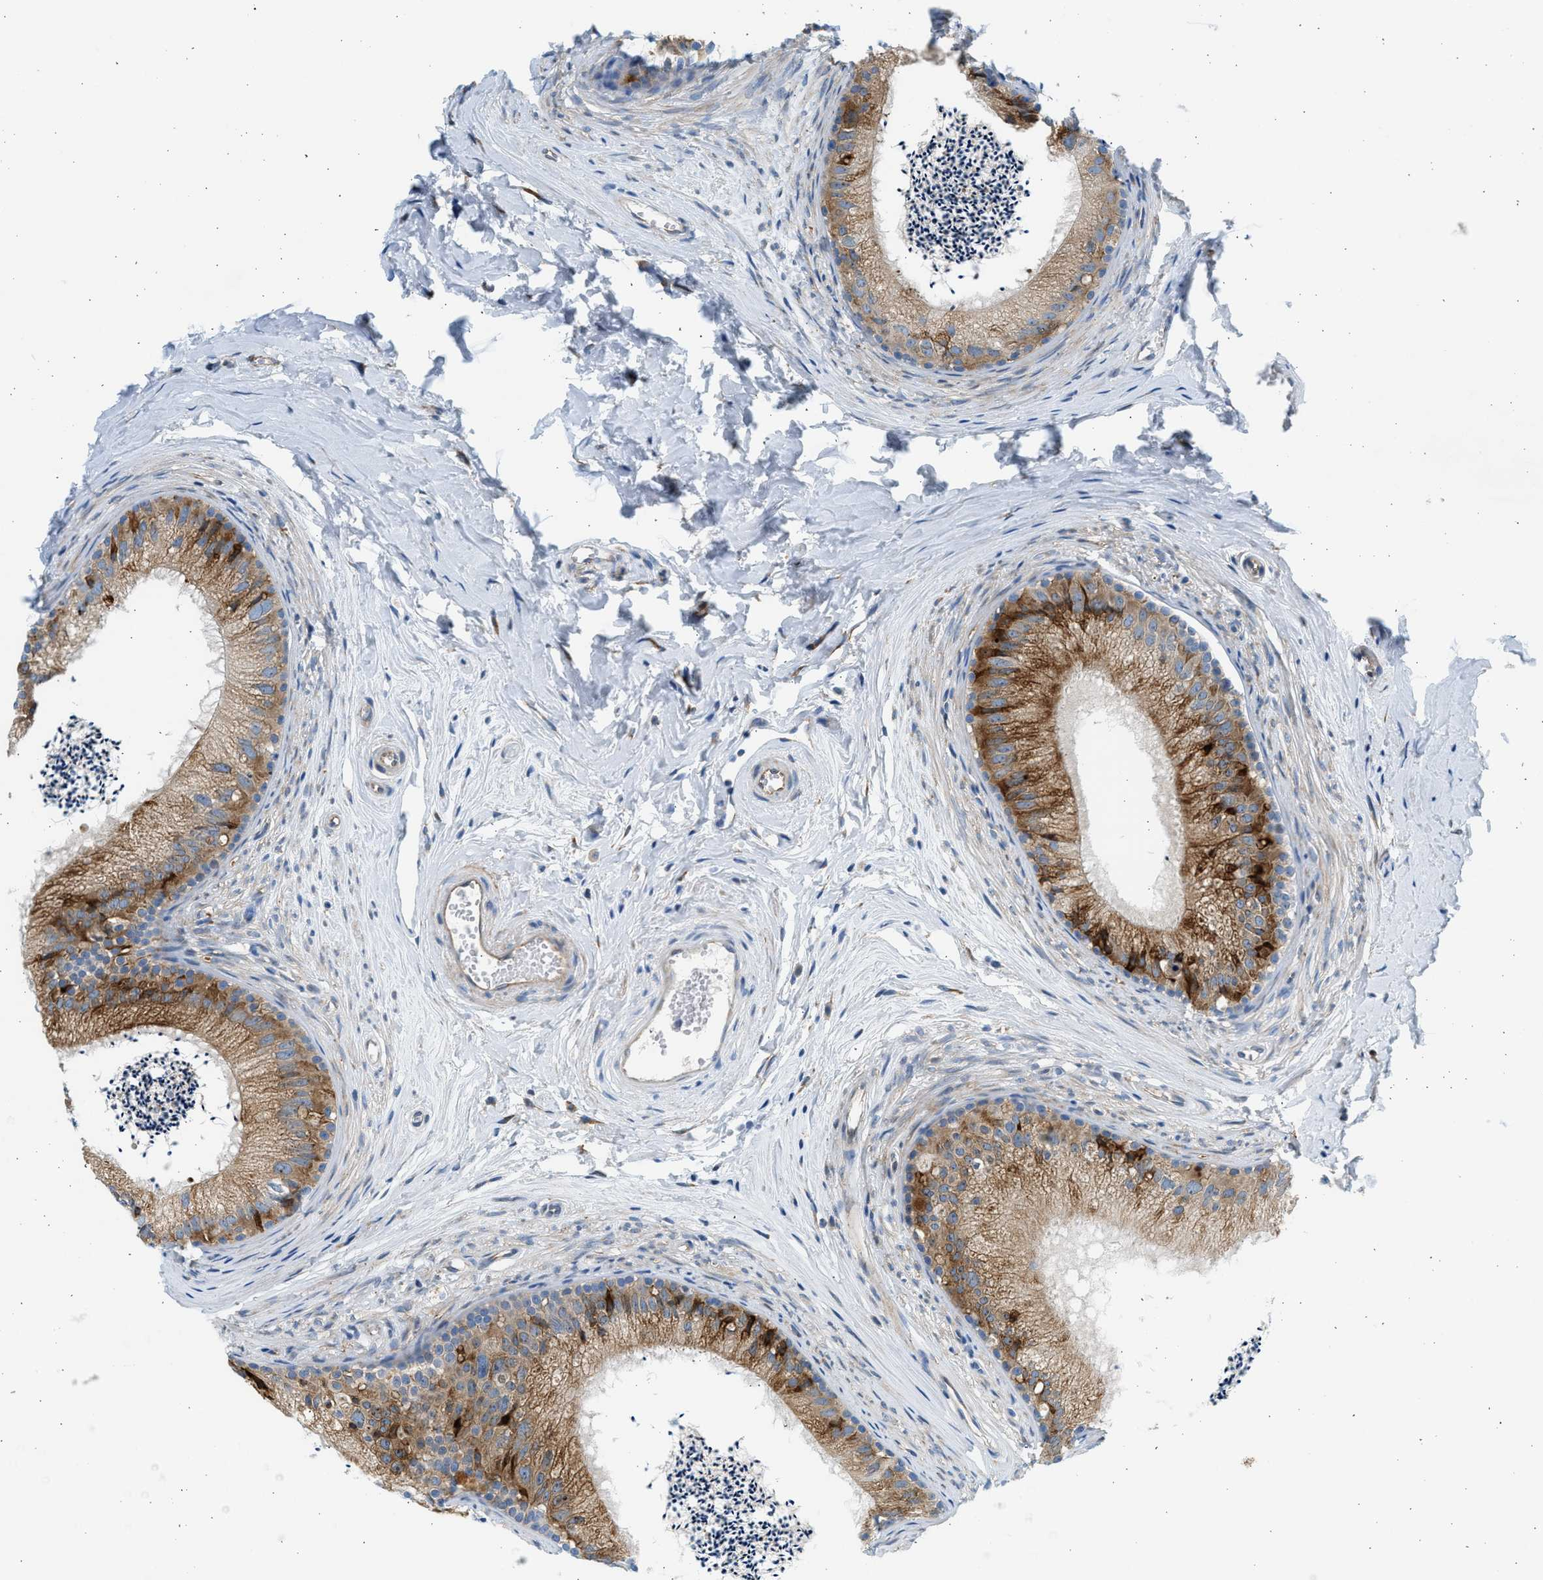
{"staining": {"intensity": "moderate", "quantity": "25%-75%", "location": "cytoplasmic/membranous"}, "tissue": "epididymis", "cell_type": "Glandular cells", "image_type": "normal", "snomed": [{"axis": "morphology", "description": "Normal tissue, NOS"}, {"axis": "topography", "description": "Epididymis"}], "caption": "Protein positivity by IHC reveals moderate cytoplasmic/membranous expression in about 25%-75% of glandular cells in benign epididymis.", "gene": "CNTN6", "patient": {"sex": "male", "age": 56}}